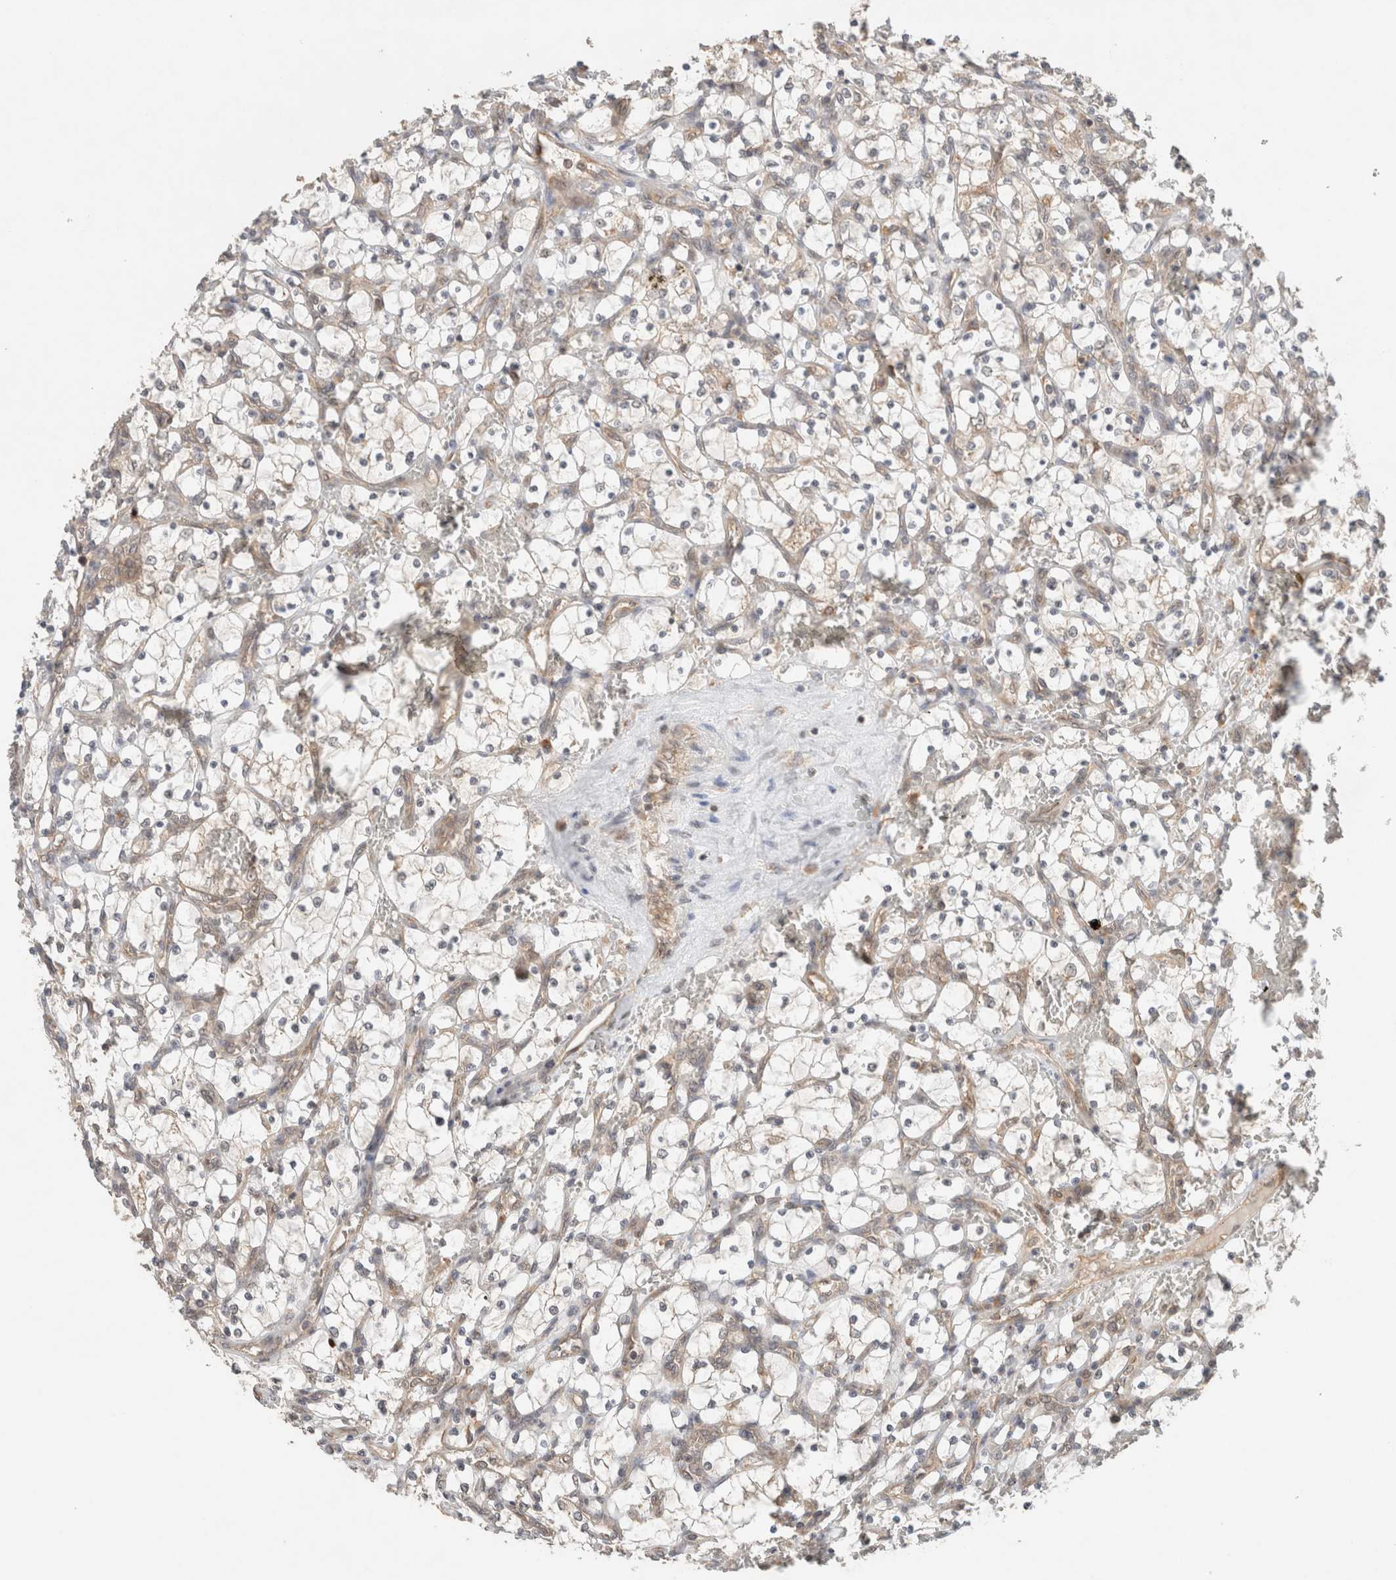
{"staining": {"intensity": "negative", "quantity": "none", "location": "none"}, "tissue": "renal cancer", "cell_type": "Tumor cells", "image_type": "cancer", "snomed": [{"axis": "morphology", "description": "Adenocarcinoma, NOS"}, {"axis": "topography", "description": "Kidney"}], "caption": "Immunohistochemistry (IHC) micrograph of renal cancer stained for a protein (brown), which demonstrates no positivity in tumor cells.", "gene": "ARFGEF2", "patient": {"sex": "female", "age": 69}}